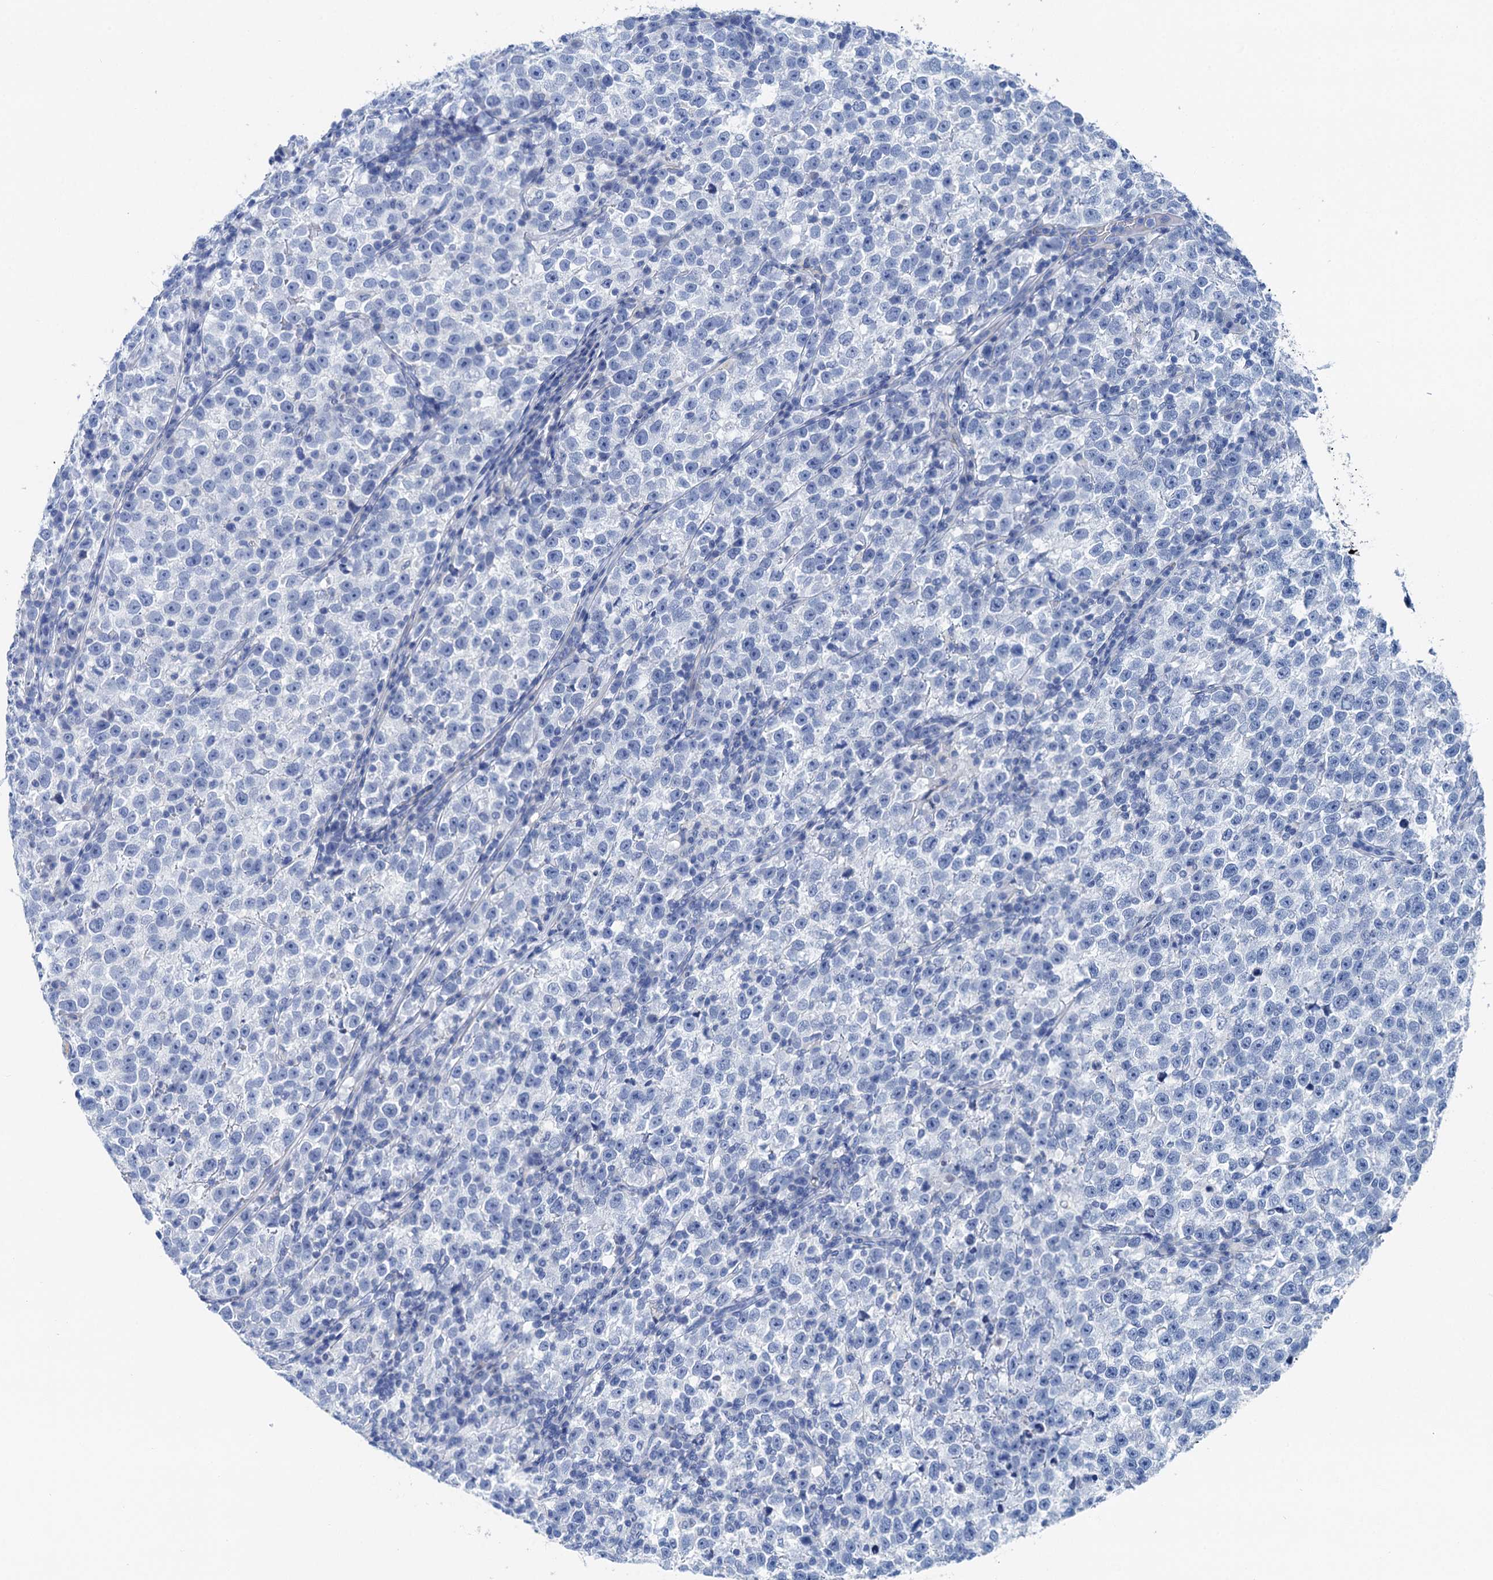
{"staining": {"intensity": "negative", "quantity": "none", "location": "none"}, "tissue": "testis cancer", "cell_type": "Tumor cells", "image_type": "cancer", "snomed": [{"axis": "morphology", "description": "Normal tissue, NOS"}, {"axis": "morphology", "description": "Seminoma, NOS"}, {"axis": "topography", "description": "Testis"}], "caption": "High magnification brightfield microscopy of testis cancer stained with DAB (3,3'-diaminobenzidine) (brown) and counterstained with hematoxylin (blue): tumor cells show no significant positivity.", "gene": "NLRP10", "patient": {"sex": "male", "age": 43}}